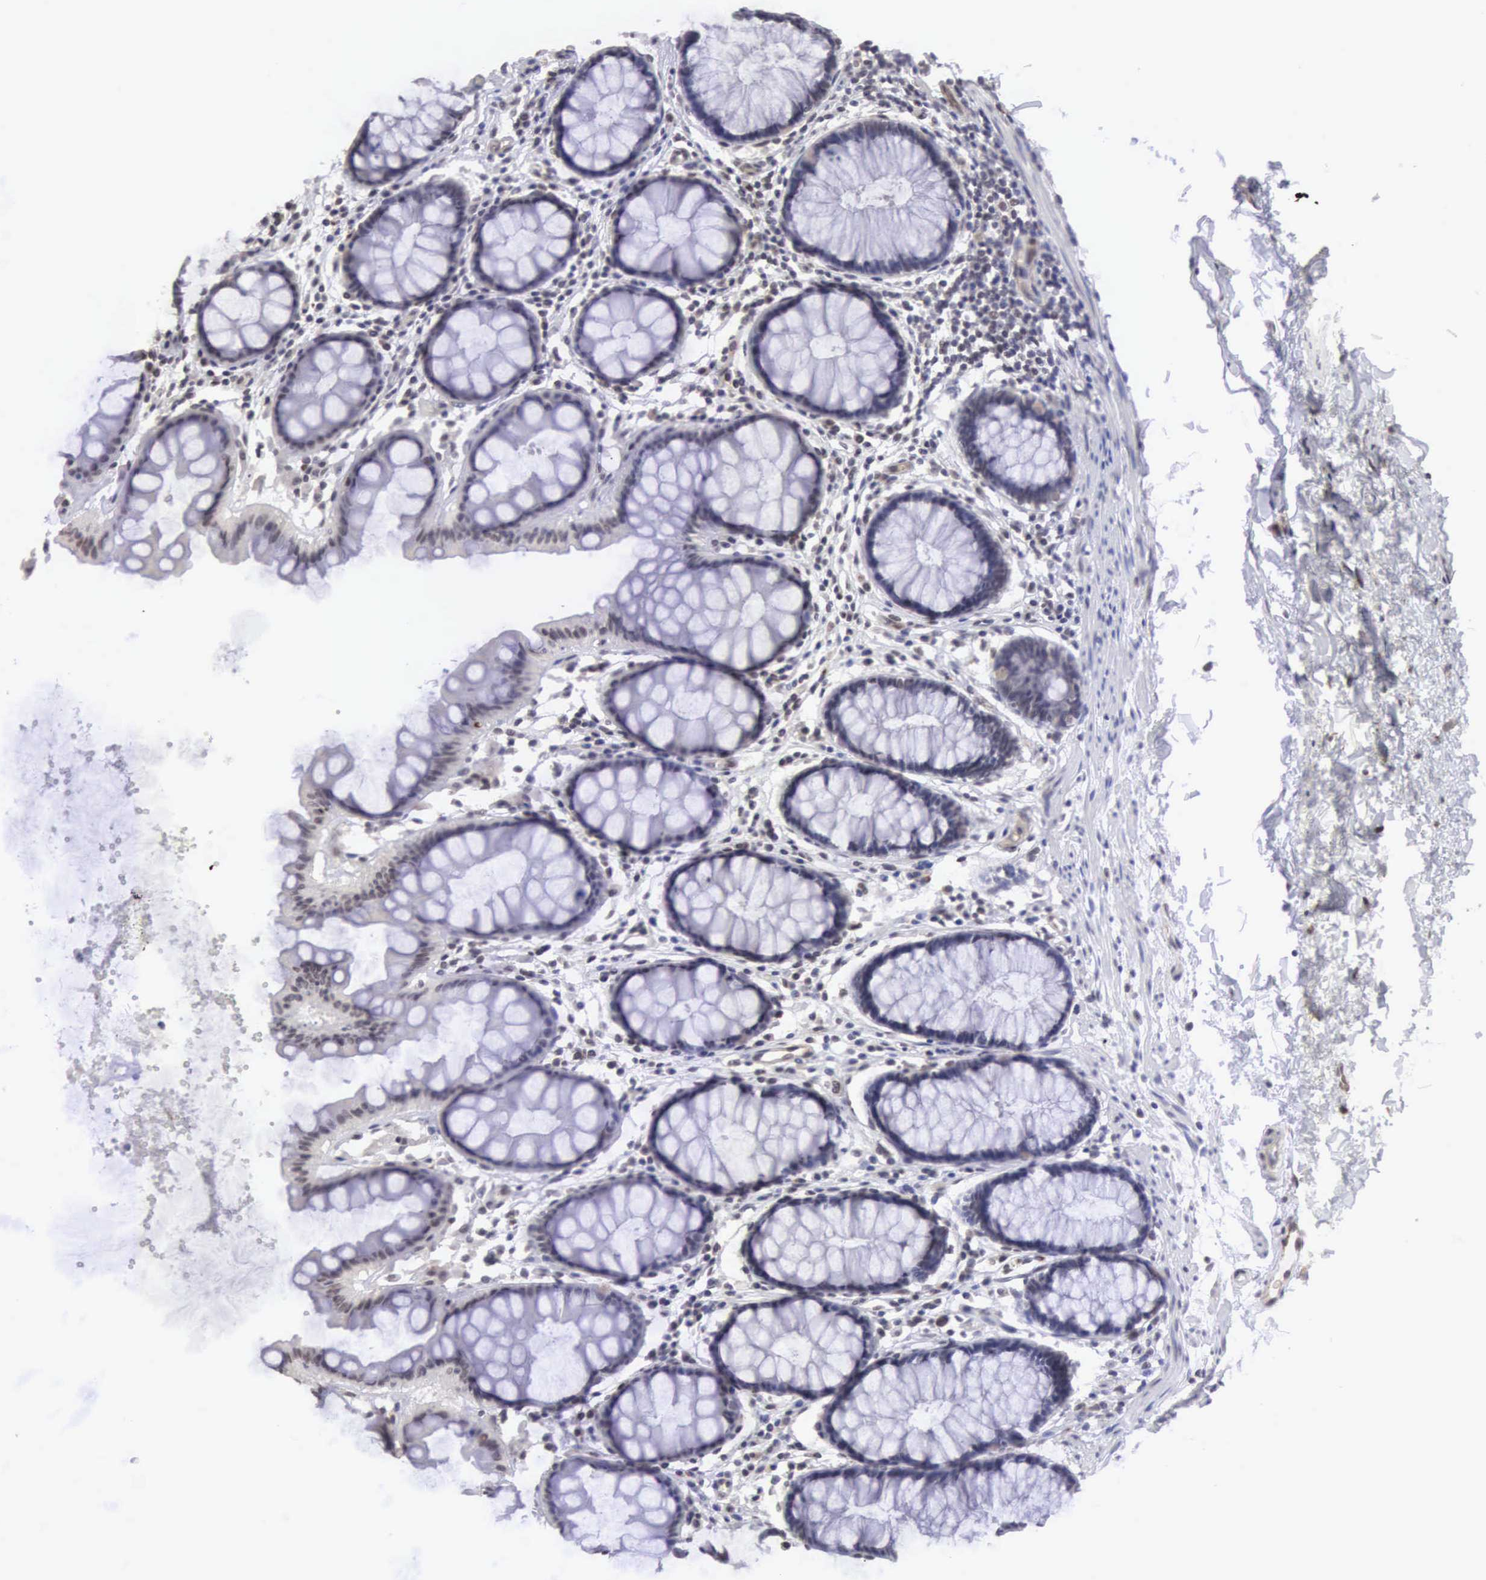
{"staining": {"intensity": "moderate", "quantity": ">75%", "location": "nuclear"}, "tissue": "rectum", "cell_type": "Glandular cells", "image_type": "normal", "snomed": [{"axis": "morphology", "description": "Normal tissue, NOS"}, {"axis": "topography", "description": "Rectum"}], "caption": "Glandular cells exhibit medium levels of moderate nuclear staining in approximately >75% of cells in benign human rectum.", "gene": "MORC2", "patient": {"sex": "male", "age": 77}}